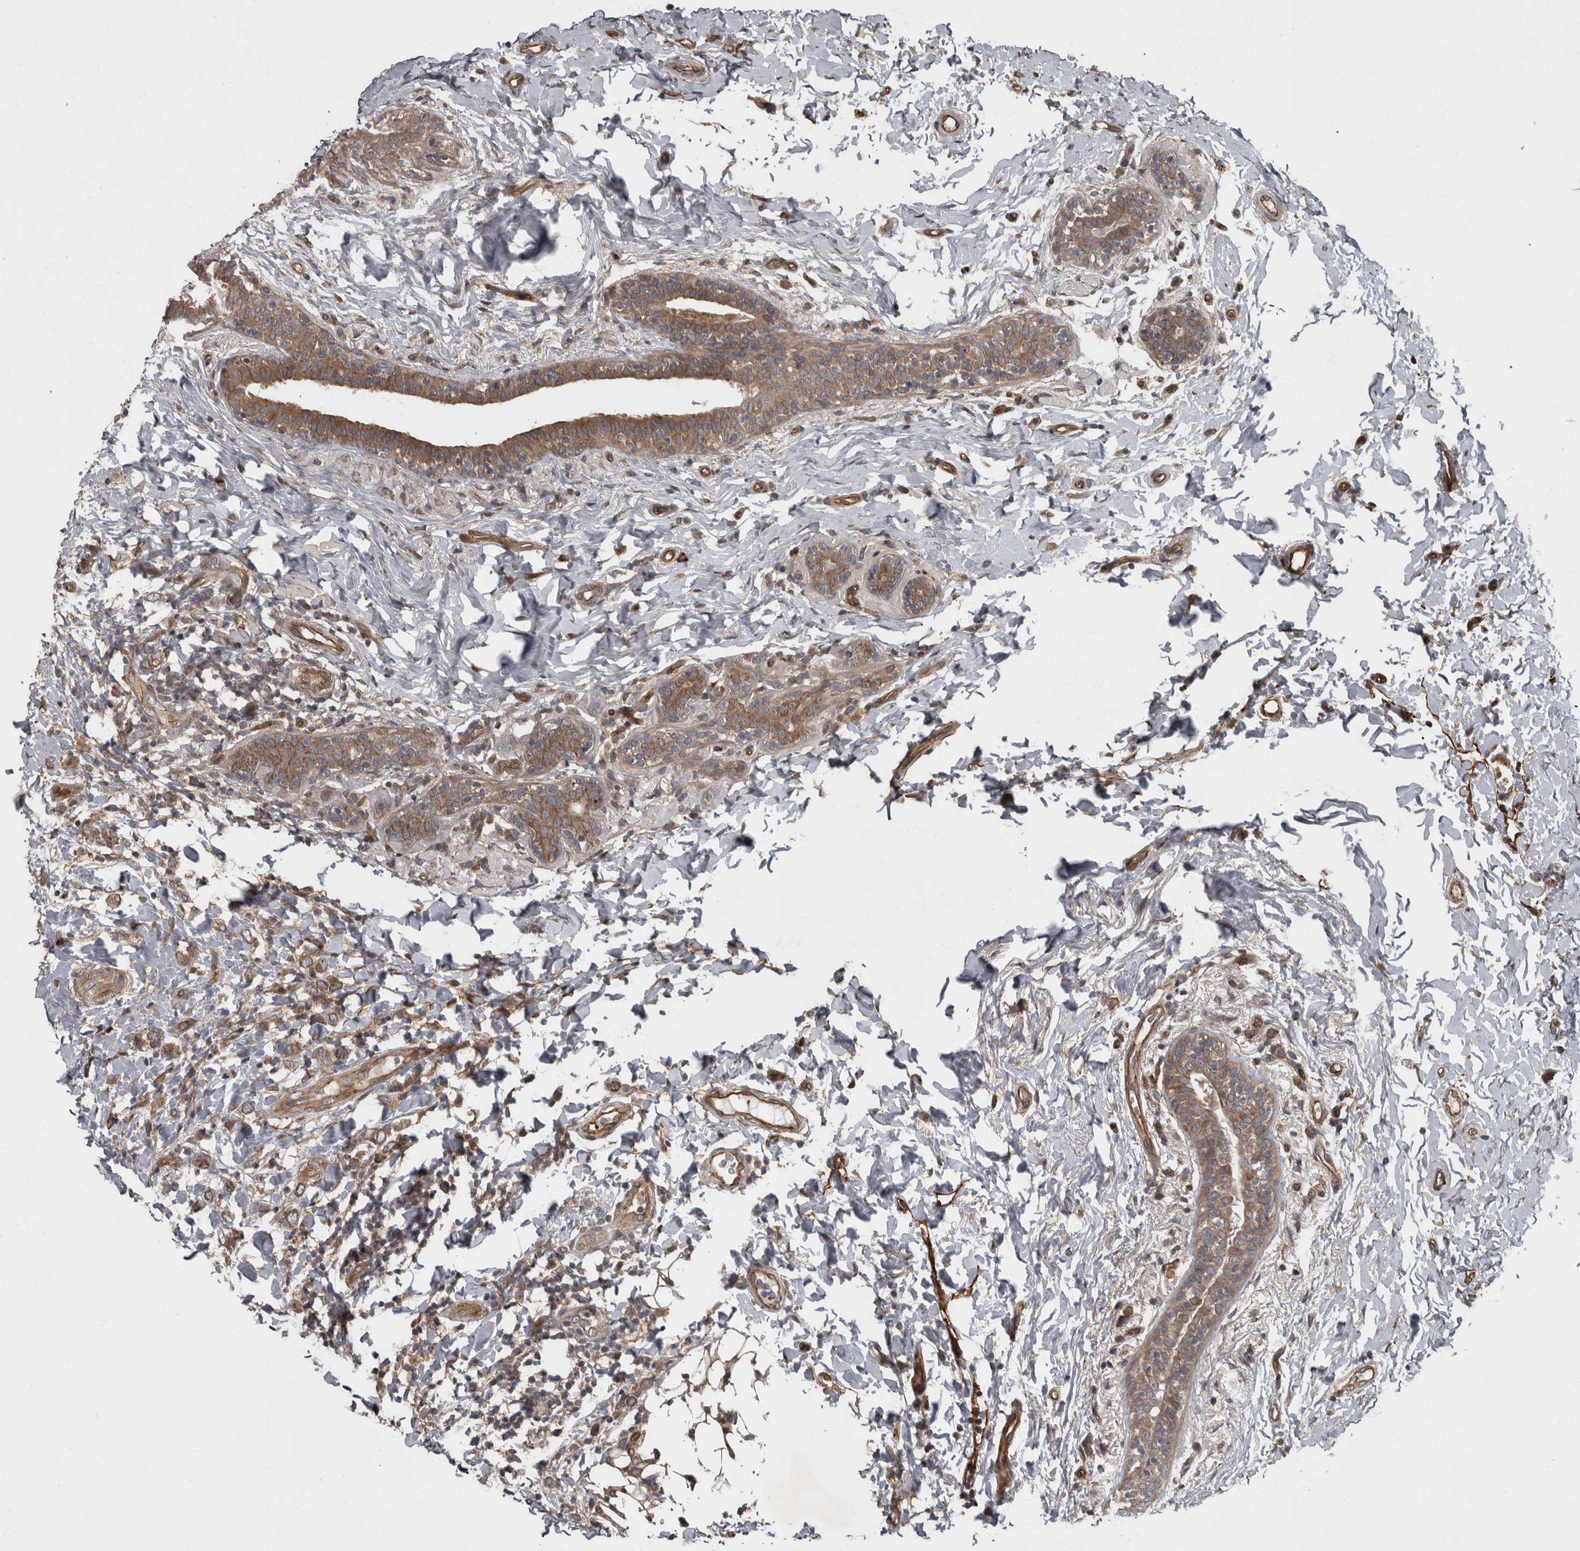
{"staining": {"intensity": "moderate", "quantity": ">75%", "location": "cytoplasmic/membranous"}, "tissue": "breast cancer", "cell_type": "Tumor cells", "image_type": "cancer", "snomed": [{"axis": "morphology", "description": "Normal tissue, NOS"}, {"axis": "morphology", "description": "Lobular carcinoma"}, {"axis": "topography", "description": "Breast"}], "caption": "IHC micrograph of human breast cancer (lobular carcinoma) stained for a protein (brown), which displays medium levels of moderate cytoplasmic/membranous expression in approximately >75% of tumor cells.", "gene": "VEGFD", "patient": {"sex": "female", "age": 47}}